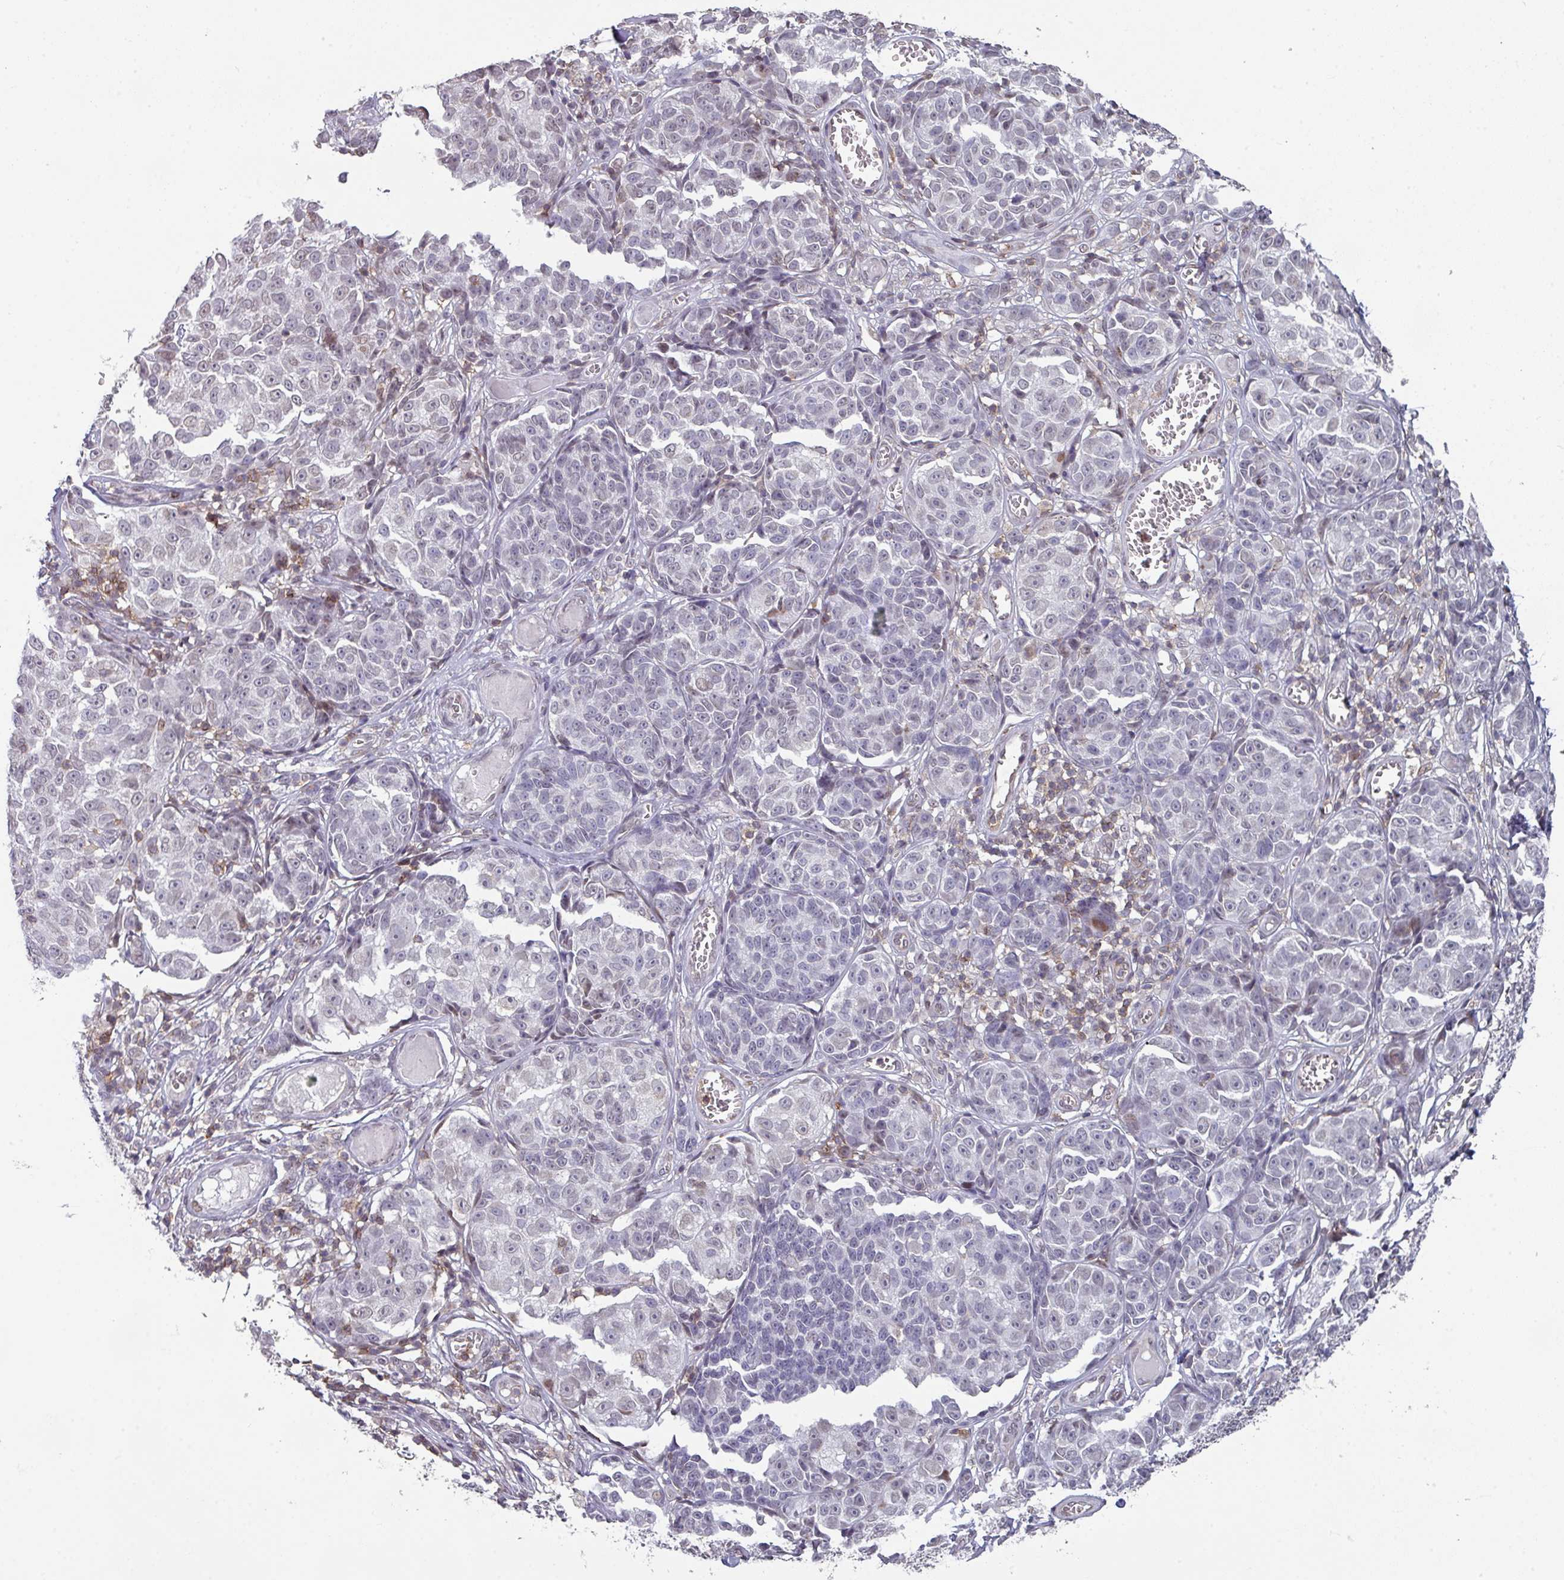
{"staining": {"intensity": "weak", "quantity": "<25%", "location": "nuclear"}, "tissue": "melanoma", "cell_type": "Tumor cells", "image_type": "cancer", "snomed": [{"axis": "morphology", "description": "Malignant melanoma, NOS"}, {"axis": "topography", "description": "Skin"}], "caption": "An immunohistochemistry (IHC) histopathology image of malignant melanoma is shown. There is no staining in tumor cells of malignant melanoma. (Brightfield microscopy of DAB (3,3'-diaminobenzidine) IHC at high magnification).", "gene": "RASAL3", "patient": {"sex": "male", "age": 73}}